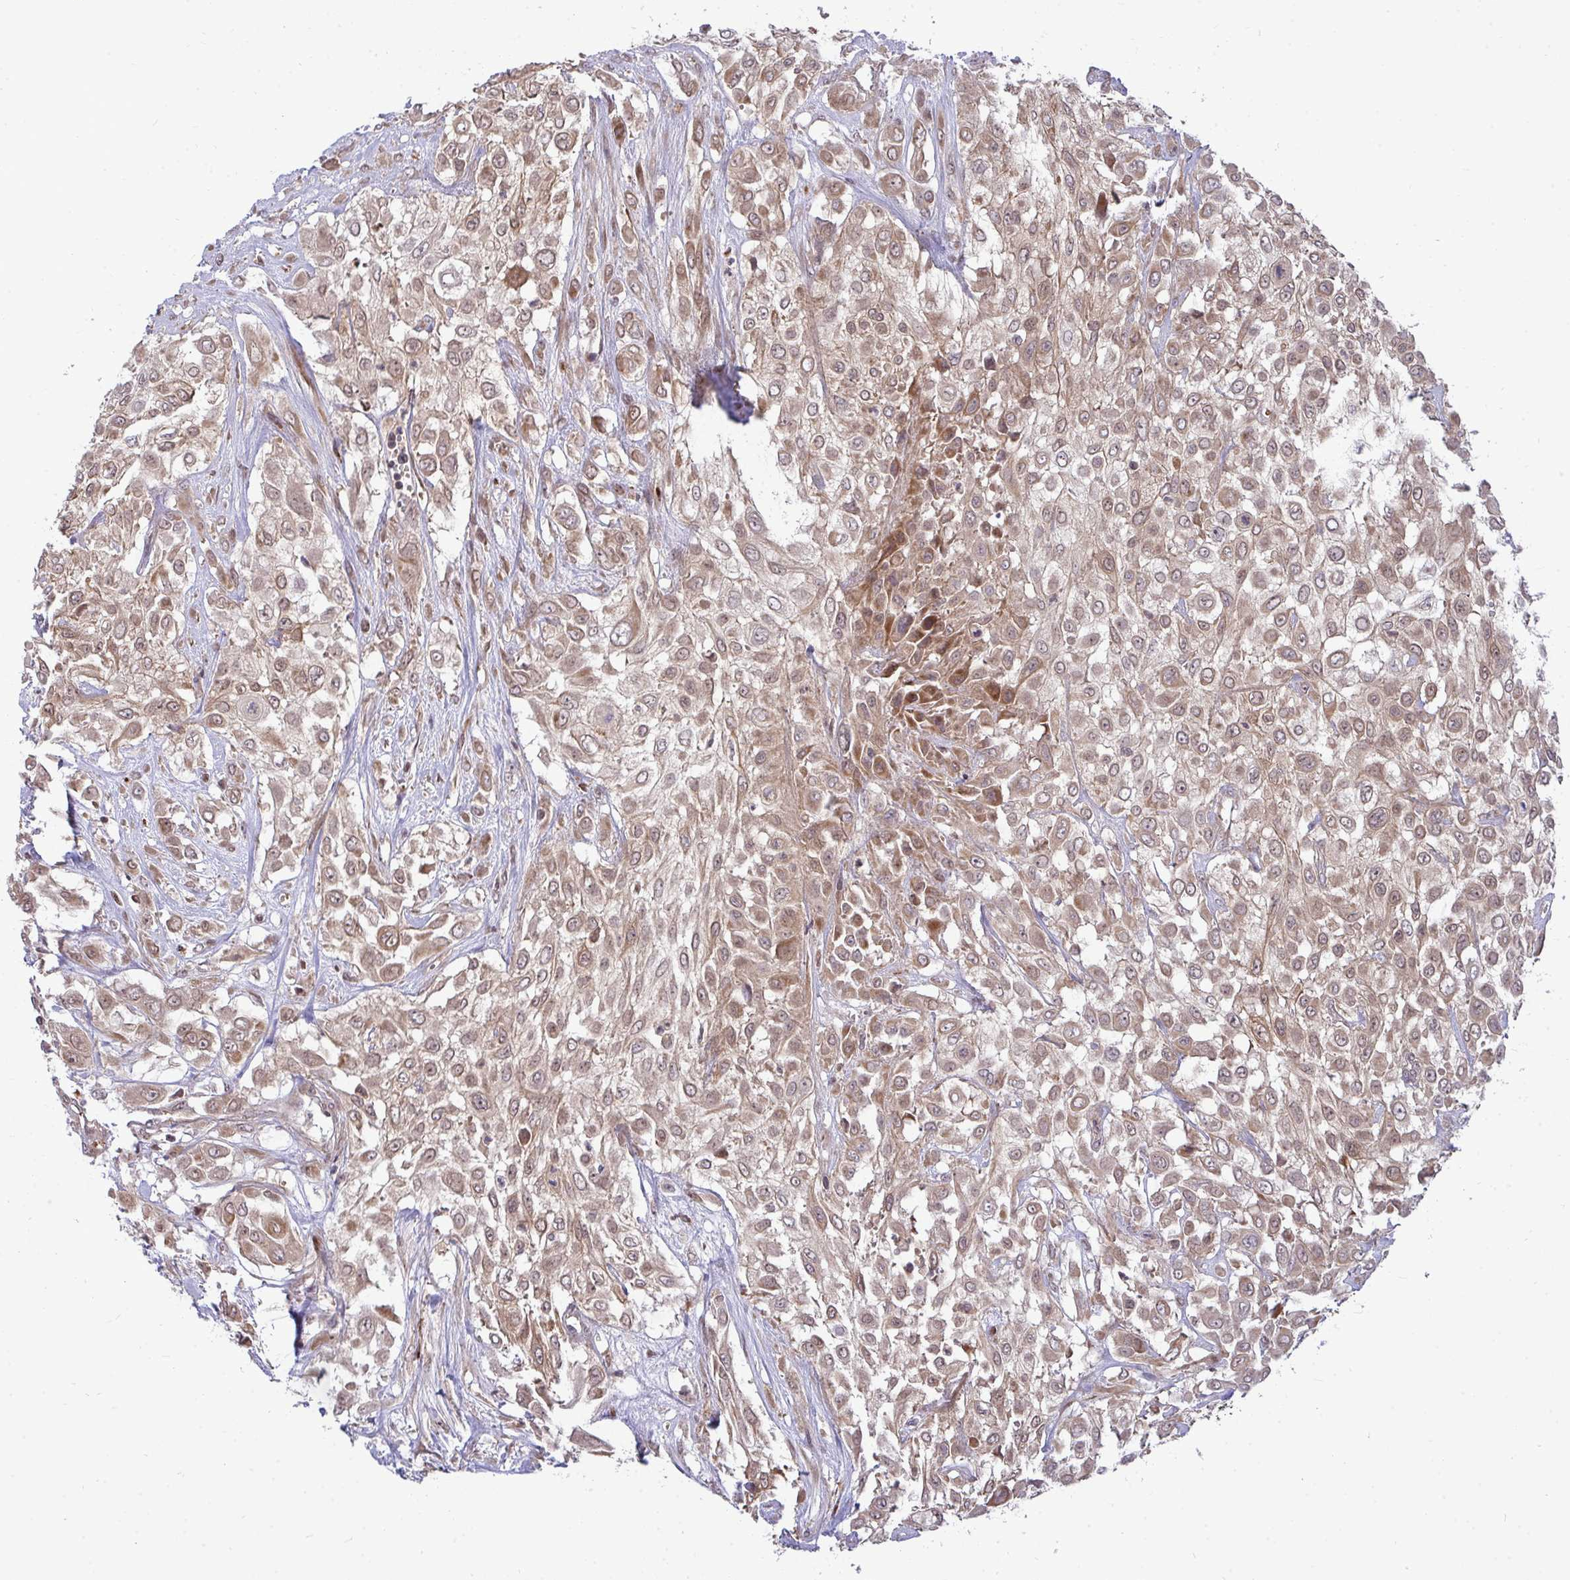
{"staining": {"intensity": "moderate", "quantity": ">75%", "location": "cytoplasmic/membranous"}, "tissue": "urothelial cancer", "cell_type": "Tumor cells", "image_type": "cancer", "snomed": [{"axis": "morphology", "description": "Urothelial carcinoma, High grade"}, {"axis": "topography", "description": "Urinary bladder"}], "caption": "Human urothelial cancer stained with a protein marker reveals moderate staining in tumor cells.", "gene": "TRIM44", "patient": {"sex": "male", "age": 57}}